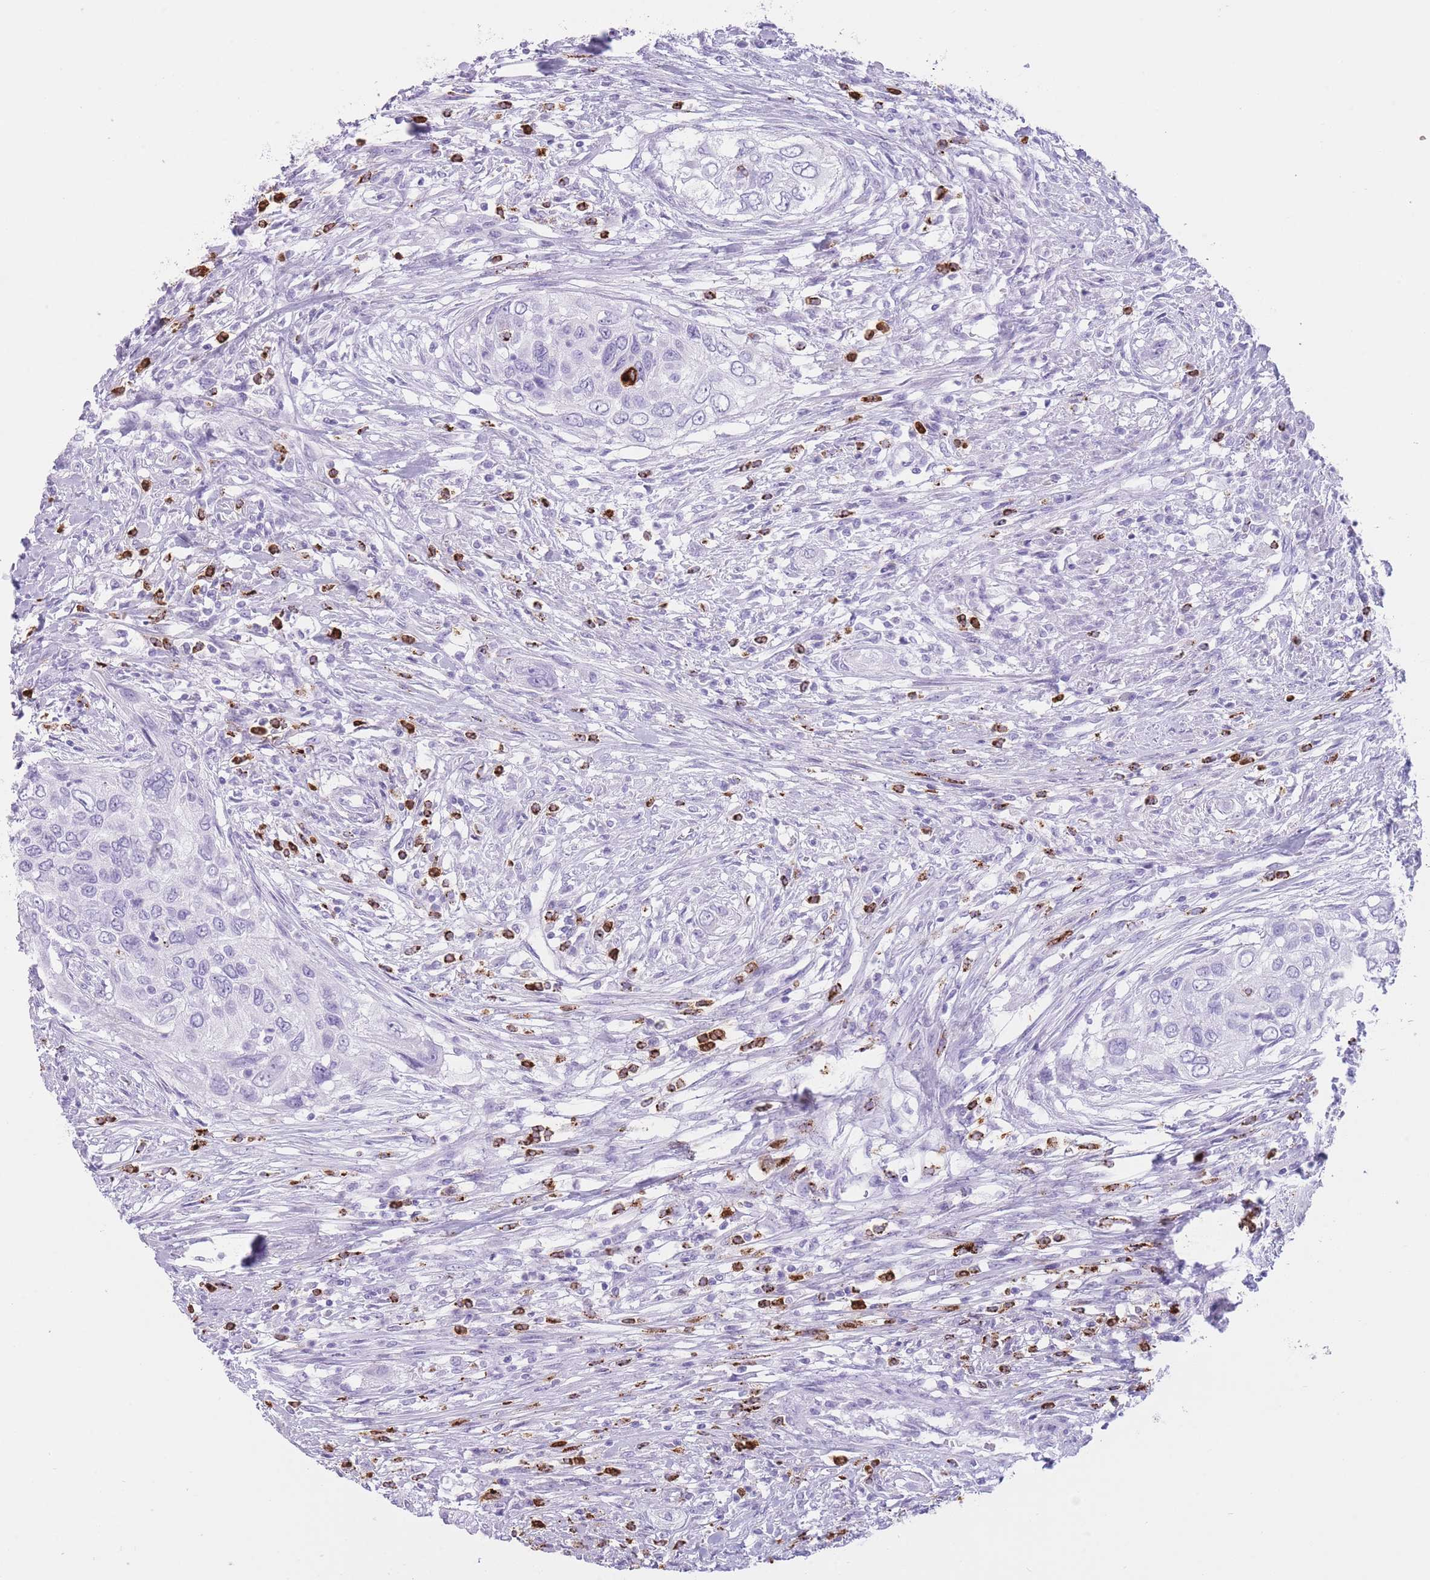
{"staining": {"intensity": "negative", "quantity": "none", "location": "none"}, "tissue": "urothelial cancer", "cell_type": "Tumor cells", "image_type": "cancer", "snomed": [{"axis": "morphology", "description": "Urothelial carcinoma, High grade"}, {"axis": "topography", "description": "Urinary bladder"}], "caption": "Immunohistochemistry histopathology image of neoplastic tissue: human urothelial cancer stained with DAB exhibits no significant protein expression in tumor cells.", "gene": "OR4F21", "patient": {"sex": "female", "age": 60}}